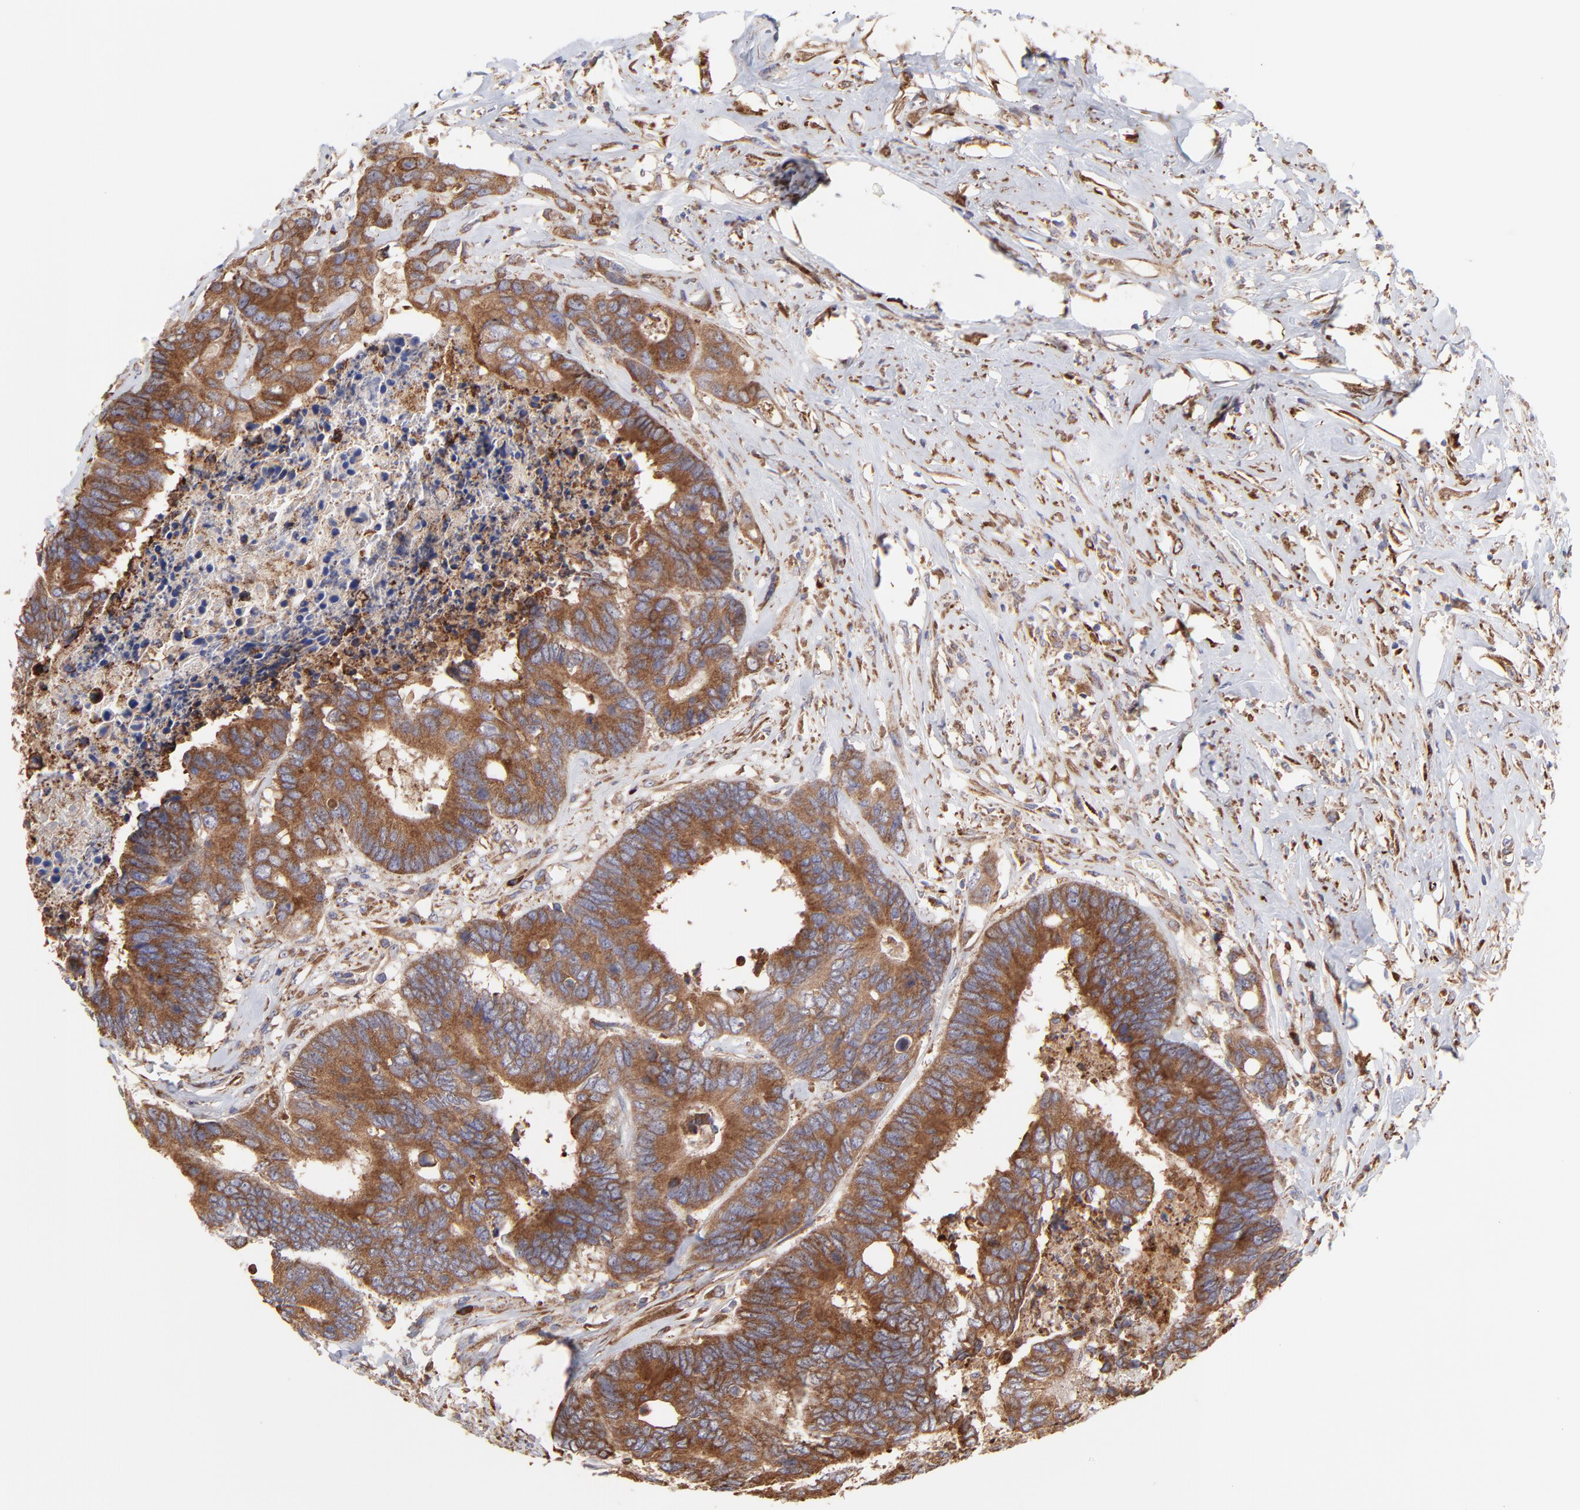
{"staining": {"intensity": "strong", "quantity": ">75%", "location": "cytoplasmic/membranous"}, "tissue": "colorectal cancer", "cell_type": "Tumor cells", "image_type": "cancer", "snomed": [{"axis": "morphology", "description": "Adenocarcinoma, NOS"}, {"axis": "topography", "description": "Rectum"}], "caption": "Strong cytoplasmic/membranous staining for a protein is identified in about >75% of tumor cells of colorectal cancer using immunohistochemistry (IHC).", "gene": "PFKM", "patient": {"sex": "male", "age": 55}}